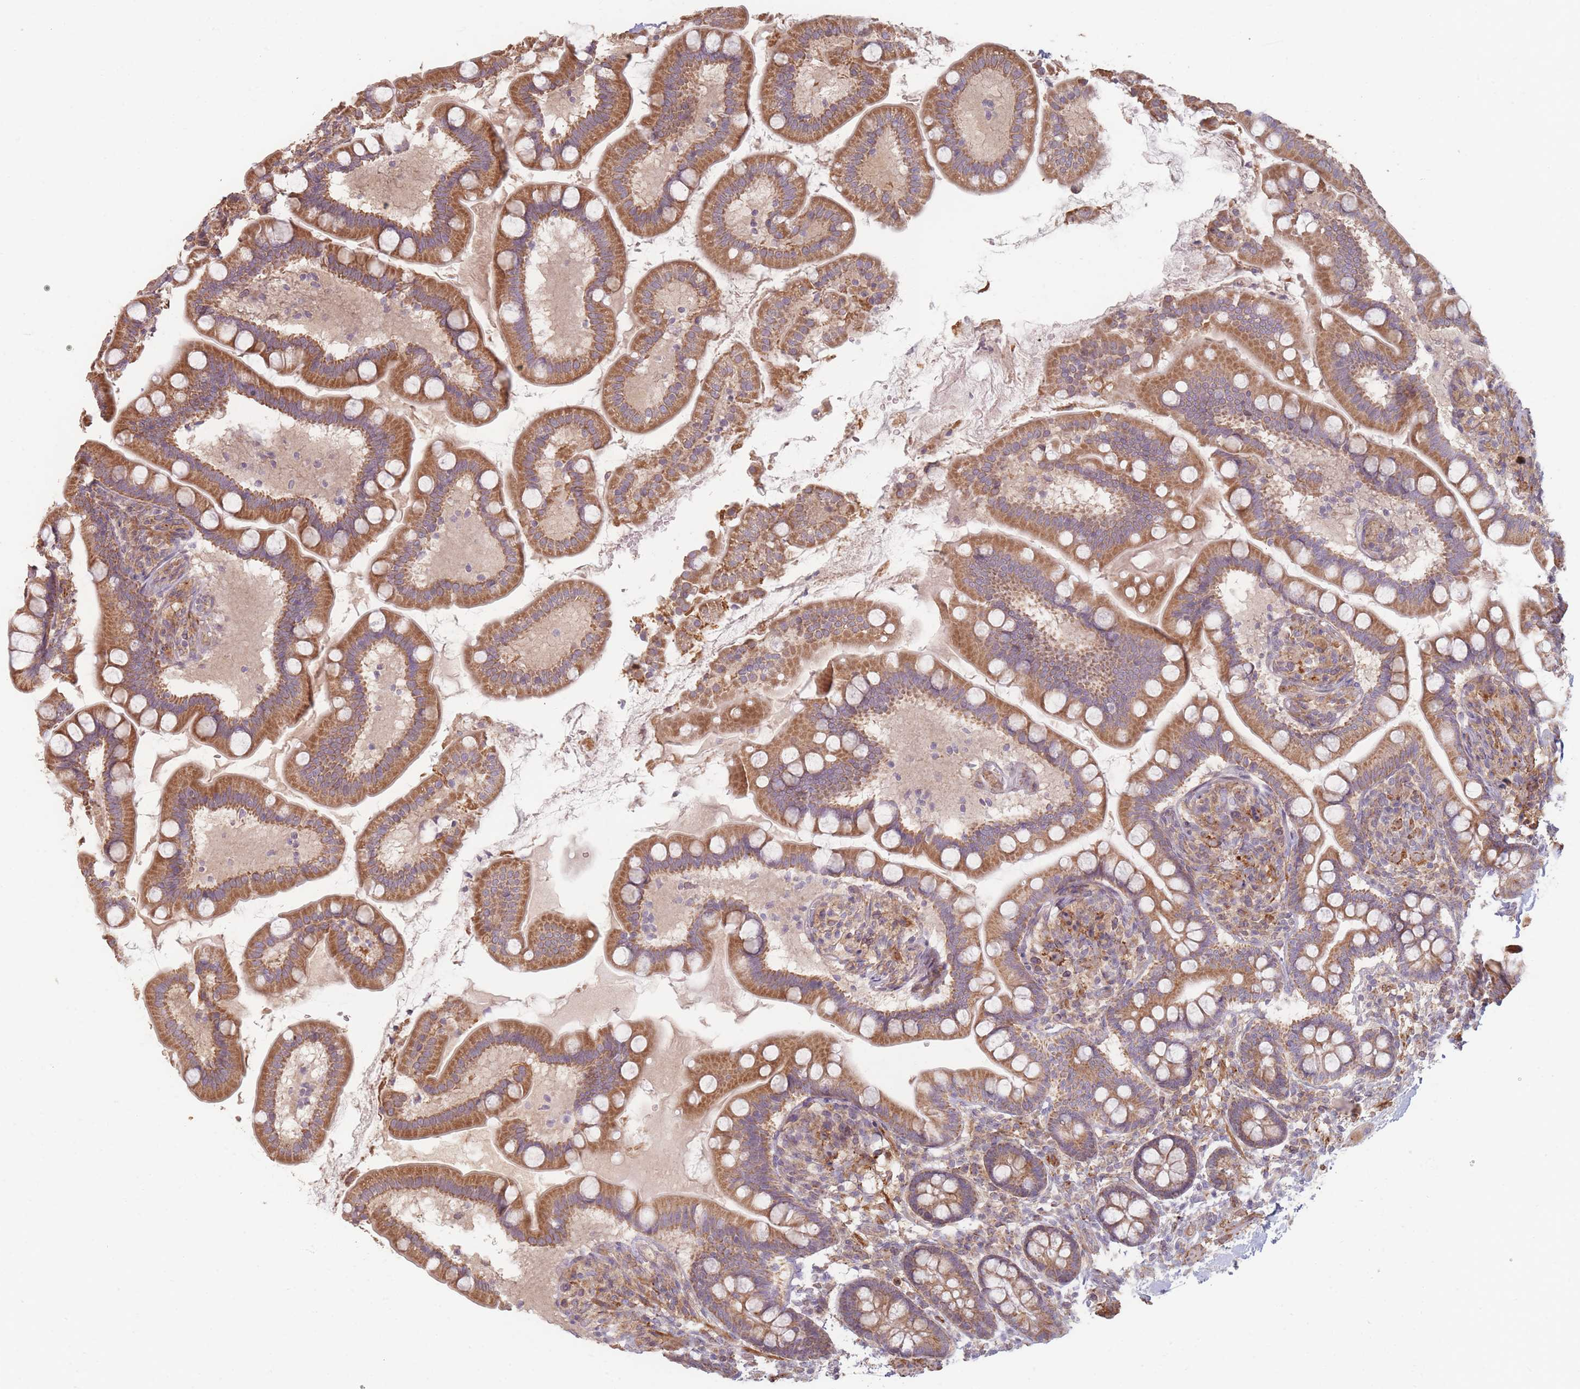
{"staining": {"intensity": "moderate", "quantity": ">75%", "location": "cytoplasmic/membranous"}, "tissue": "small intestine", "cell_type": "Glandular cells", "image_type": "normal", "snomed": [{"axis": "morphology", "description": "Normal tissue, NOS"}, {"axis": "topography", "description": "Small intestine"}], "caption": "Small intestine stained with a brown dye reveals moderate cytoplasmic/membranous positive positivity in approximately >75% of glandular cells.", "gene": "MRPS6", "patient": {"sex": "female", "age": 64}}